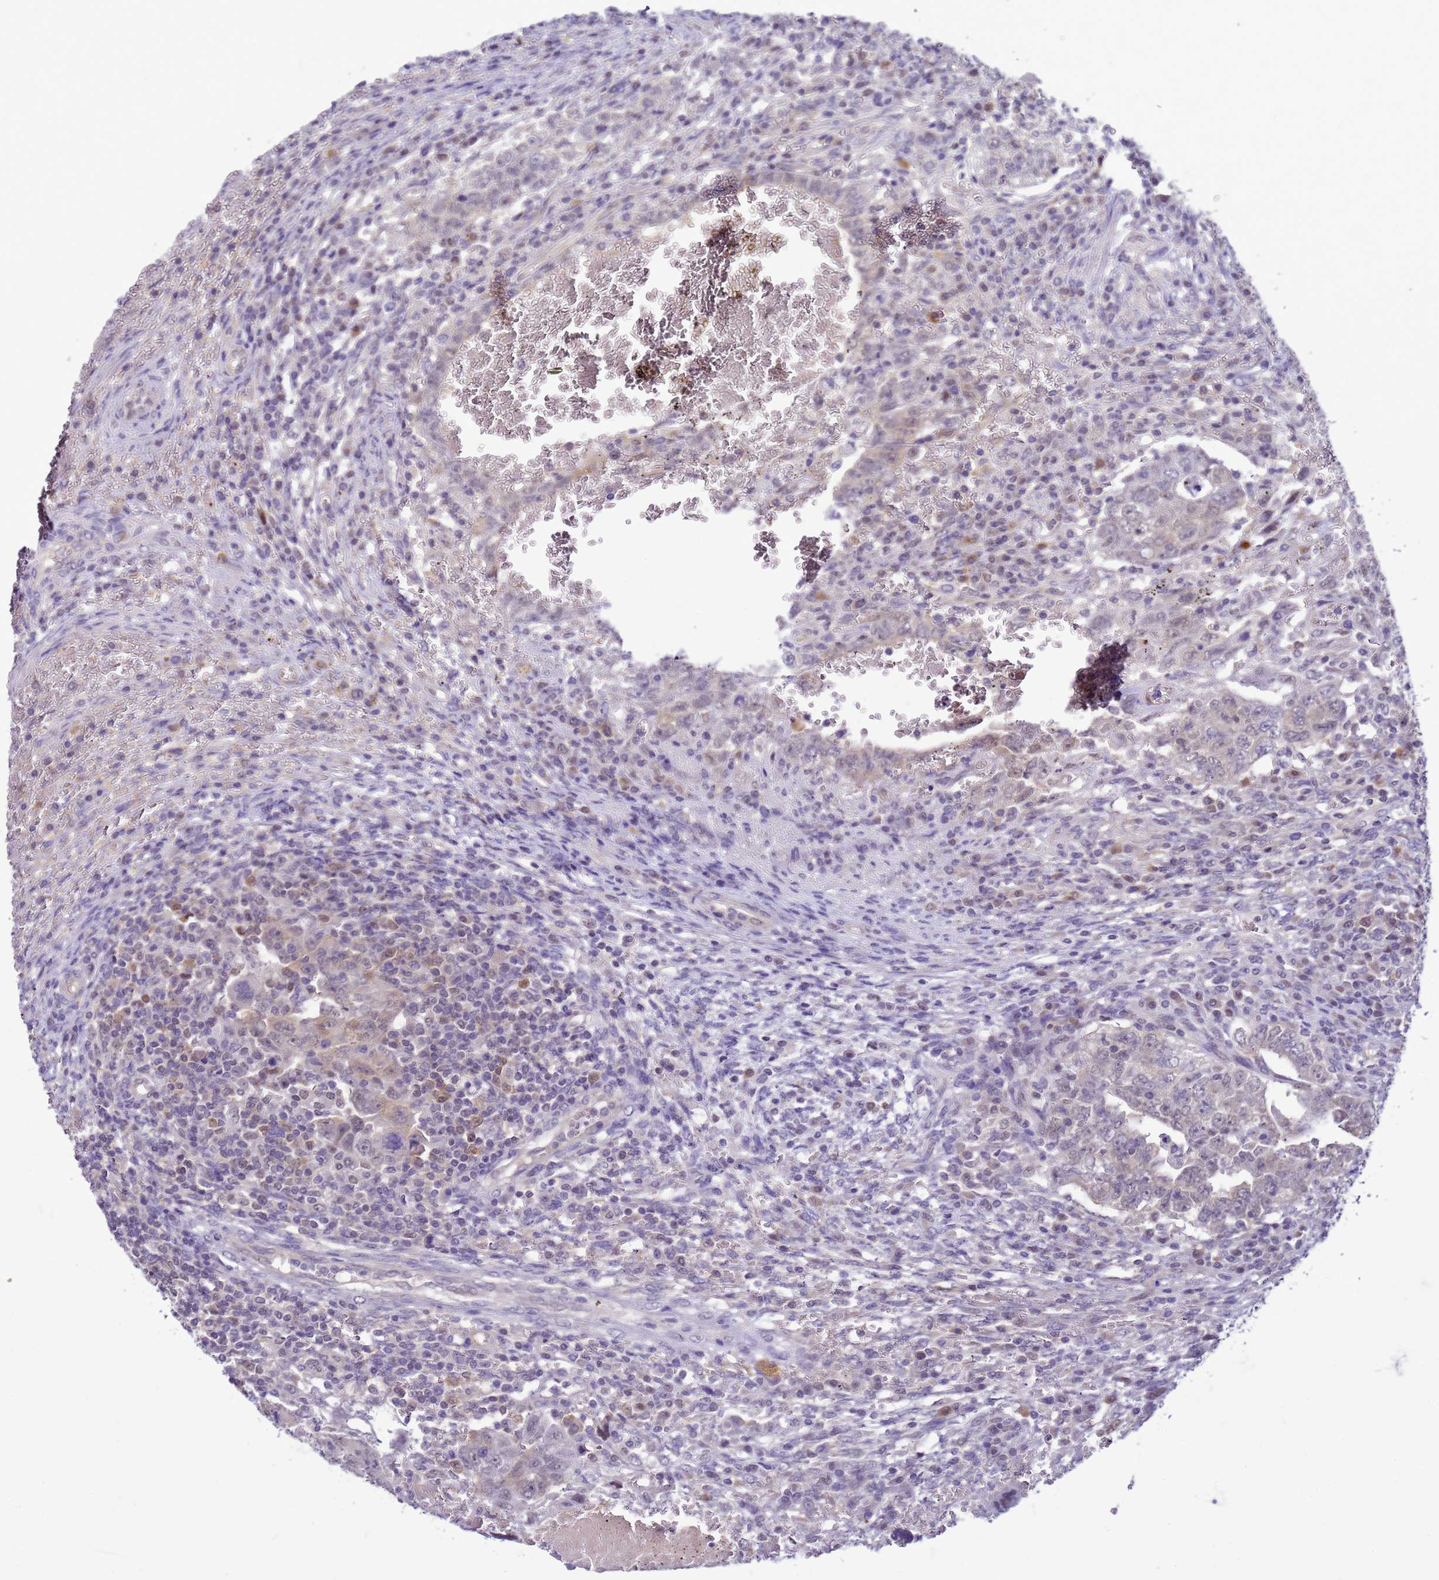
{"staining": {"intensity": "negative", "quantity": "none", "location": "none"}, "tissue": "testis cancer", "cell_type": "Tumor cells", "image_type": "cancer", "snomed": [{"axis": "morphology", "description": "Carcinoma, Embryonal, NOS"}, {"axis": "topography", "description": "Testis"}], "caption": "Immunohistochemistry of testis cancer displays no staining in tumor cells.", "gene": "DDI2", "patient": {"sex": "male", "age": 26}}